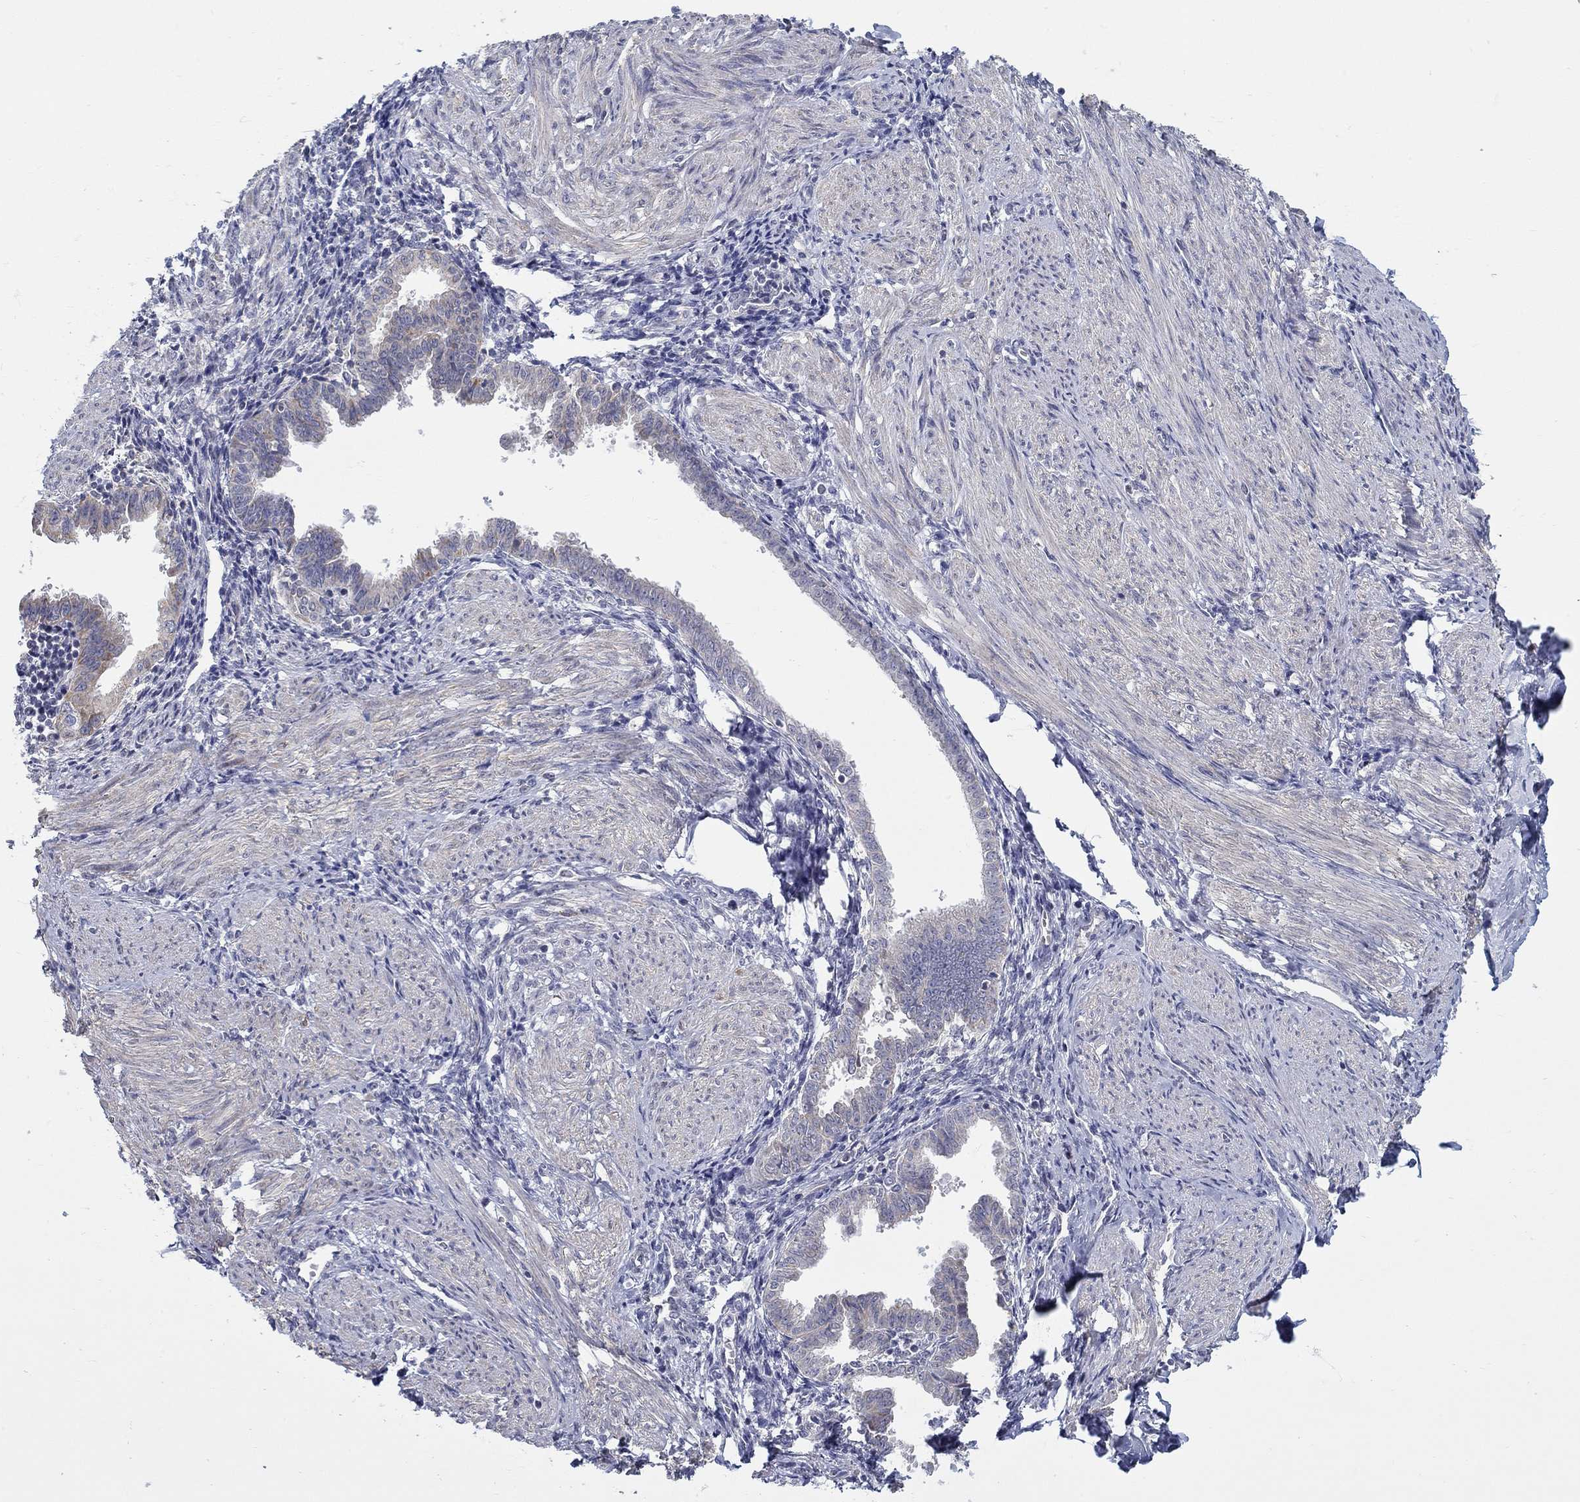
{"staining": {"intensity": "negative", "quantity": "none", "location": "none"}, "tissue": "endometrium", "cell_type": "Cells in endometrial stroma", "image_type": "normal", "snomed": [{"axis": "morphology", "description": "Normal tissue, NOS"}, {"axis": "topography", "description": "Endometrium"}], "caption": "This is an immunohistochemistry photomicrograph of normal human endometrium. There is no expression in cells in endometrial stroma.", "gene": "ABCA4", "patient": {"sex": "female", "age": 37}}